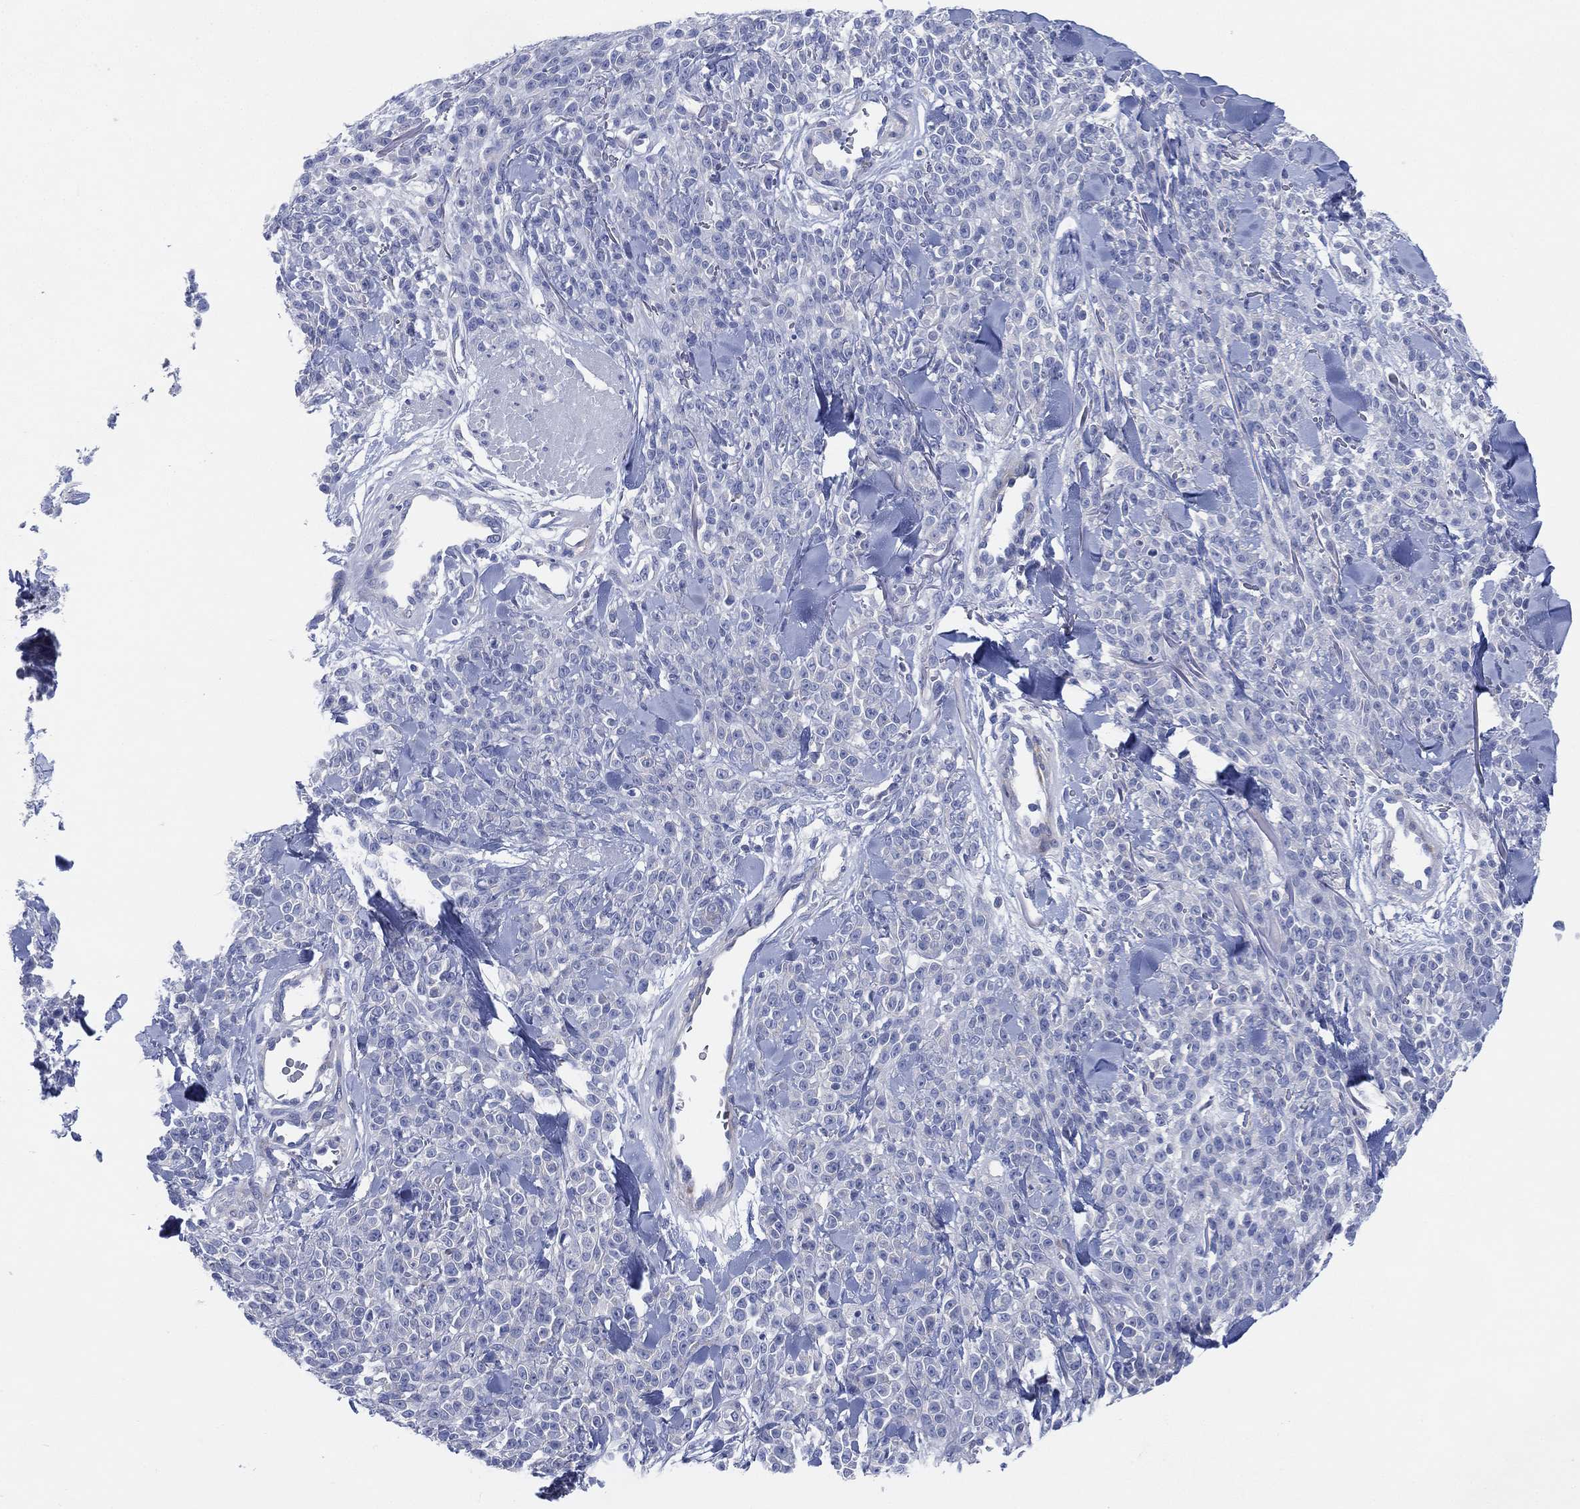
{"staining": {"intensity": "negative", "quantity": "none", "location": "none"}, "tissue": "melanoma", "cell_type": "Tumor cells", "image_type": "cancer", "snomed": [{"axis": "morphology", "description": "Malignant melanoma, NOS"}, {"axis": "topography", "description": "Skin"}, {"axis": "topography", "description": "Skin of trunk"}], "caption": "Immunohistochemistry photomicrograph of neoplastic tissue: melanoma stained with DAB (3,3'-diaminobenzidine) shows no significant protein expression in tumor cells.", "gene": "ADAD2", "patient": {"sex": "male", "age": 74}}